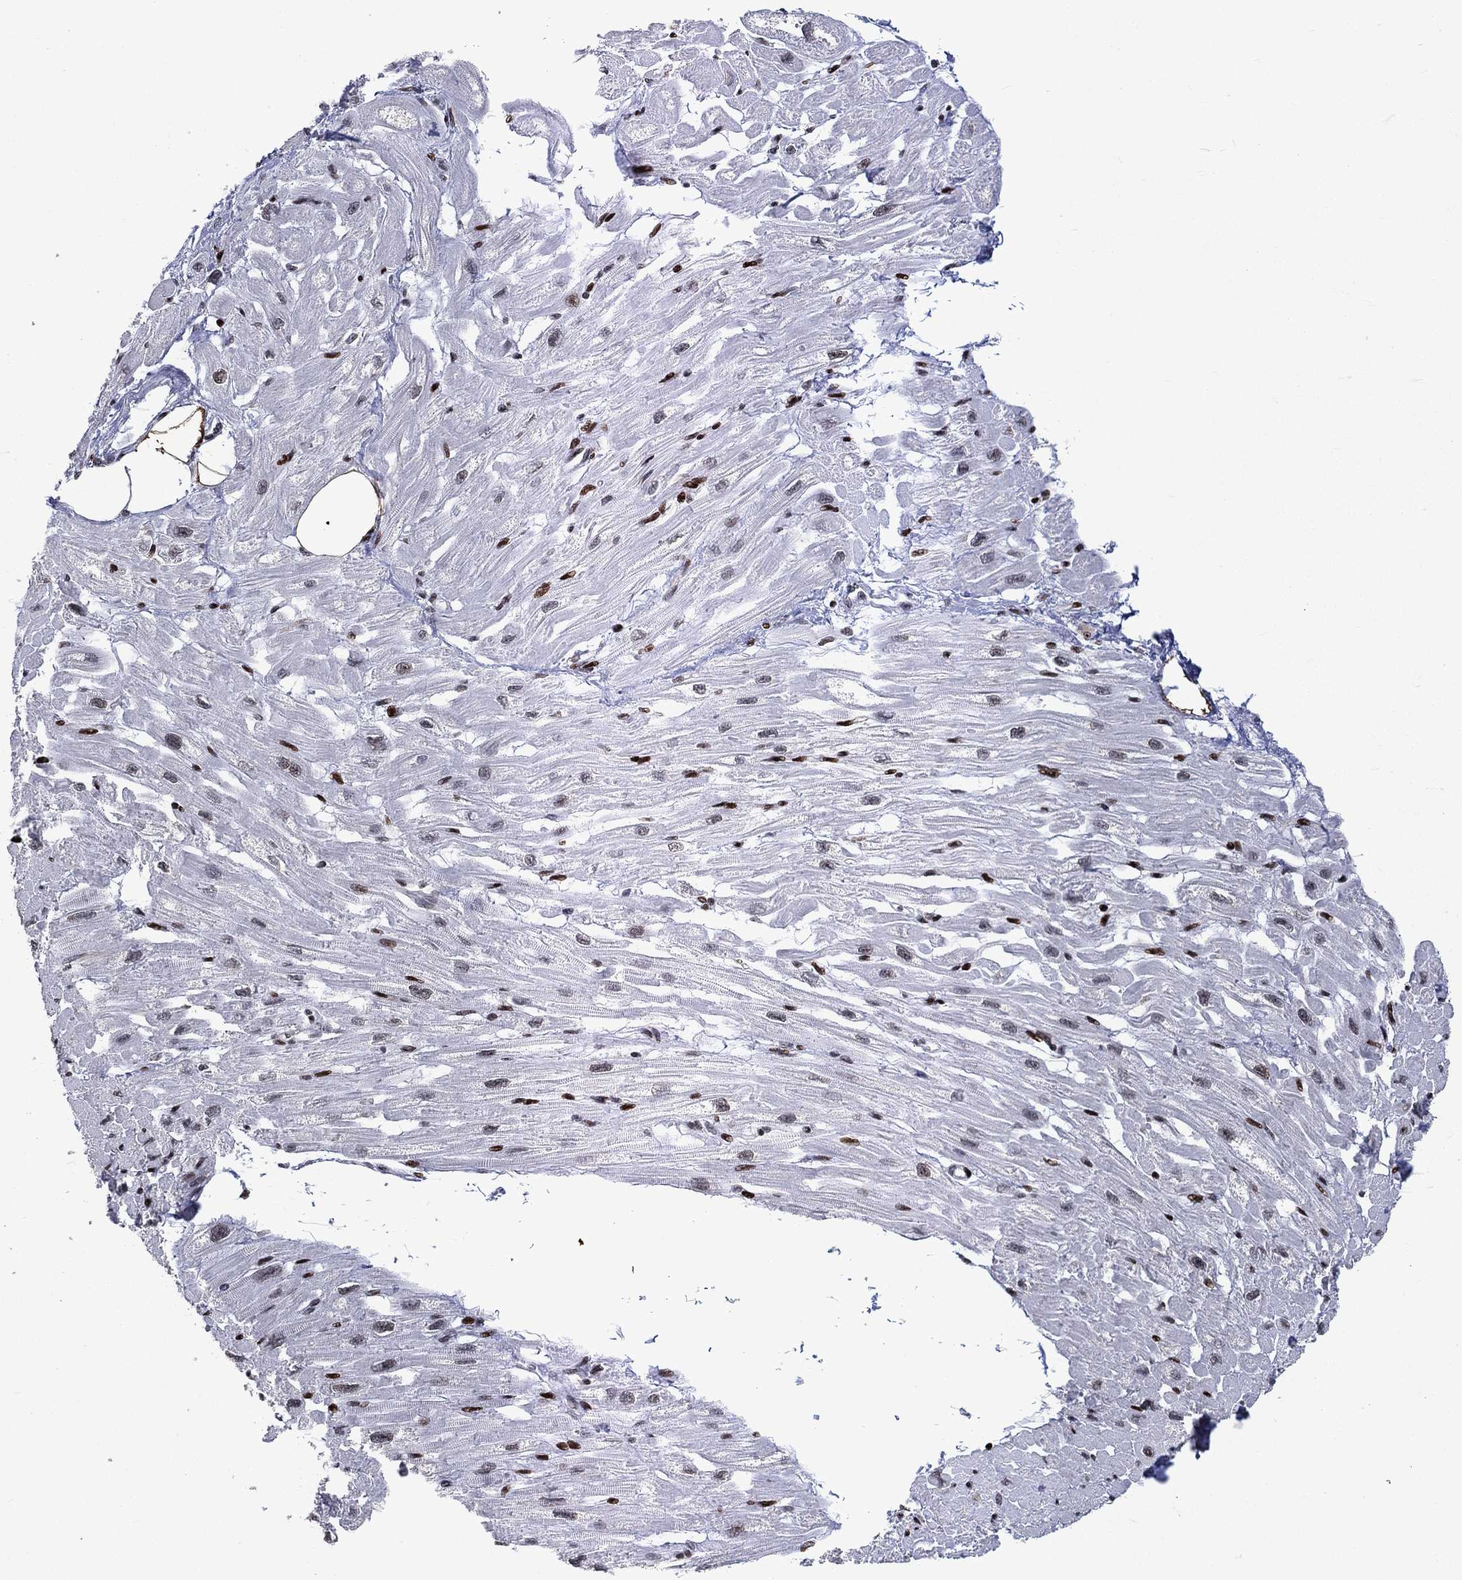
{"staining": {"intensity": "strong", "quantity": "<25%", "location": "nuclear"}, "tissue": "heart muscle", "cell_type": "Cardiomyocytes", "image_type": "normal", "snomed": [{"axis": "morphology", "description": "Normal tissue, NOS"}, {"axis": "topography", "description": "Heart"}], "caption": "Immunohistochemical staining of unremarkable heart muscle displays strong nuclear protein staining in about <25% of cardiomyocytes. (Brightfield microscopy of DAB IHC at high magnification).", "gene": "SRSF3", "patient": {"sex": "male", "age": 66}}